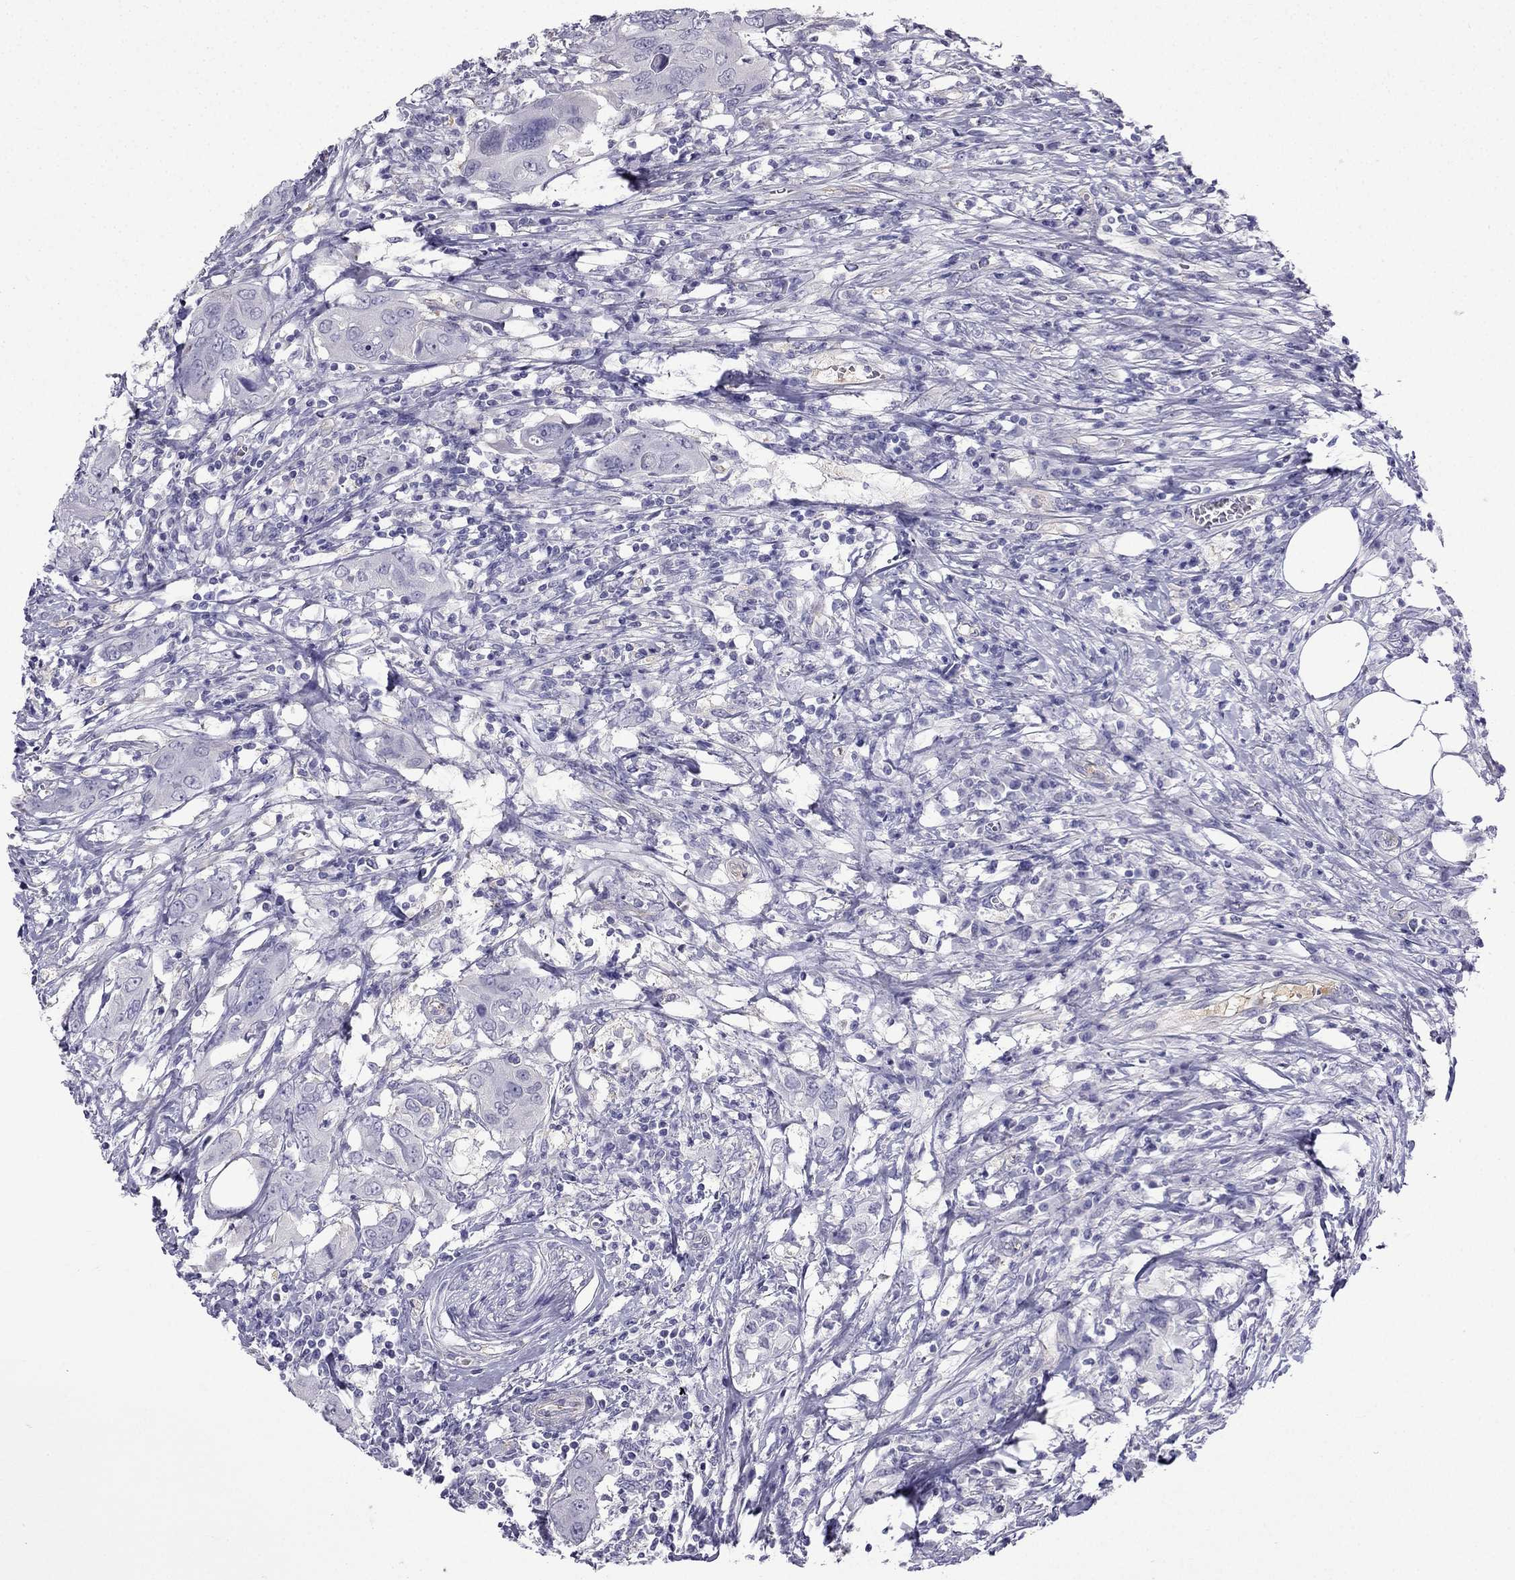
{"staining": {"intensity": "negative", "quantity": "none", "location": "none"}, "tissue": "urothelial cancer", "cell_type": "Tumor cells", "image_type": "cancer", "snomed": [{"axis": "morphology", "description": "Urothelial carcinoma, NOS"}, {"axis": "morphology", "description": "Urothelial carcinoma, High grade"}, {"axis": "topography", "description": "Urinary bladder"}], "caption": "Protein analysis of urothelial cancer reveals no significant positivity in tumor cells.", "gene": "GJA8", "patient": {"sex": "male", "age": 63}}